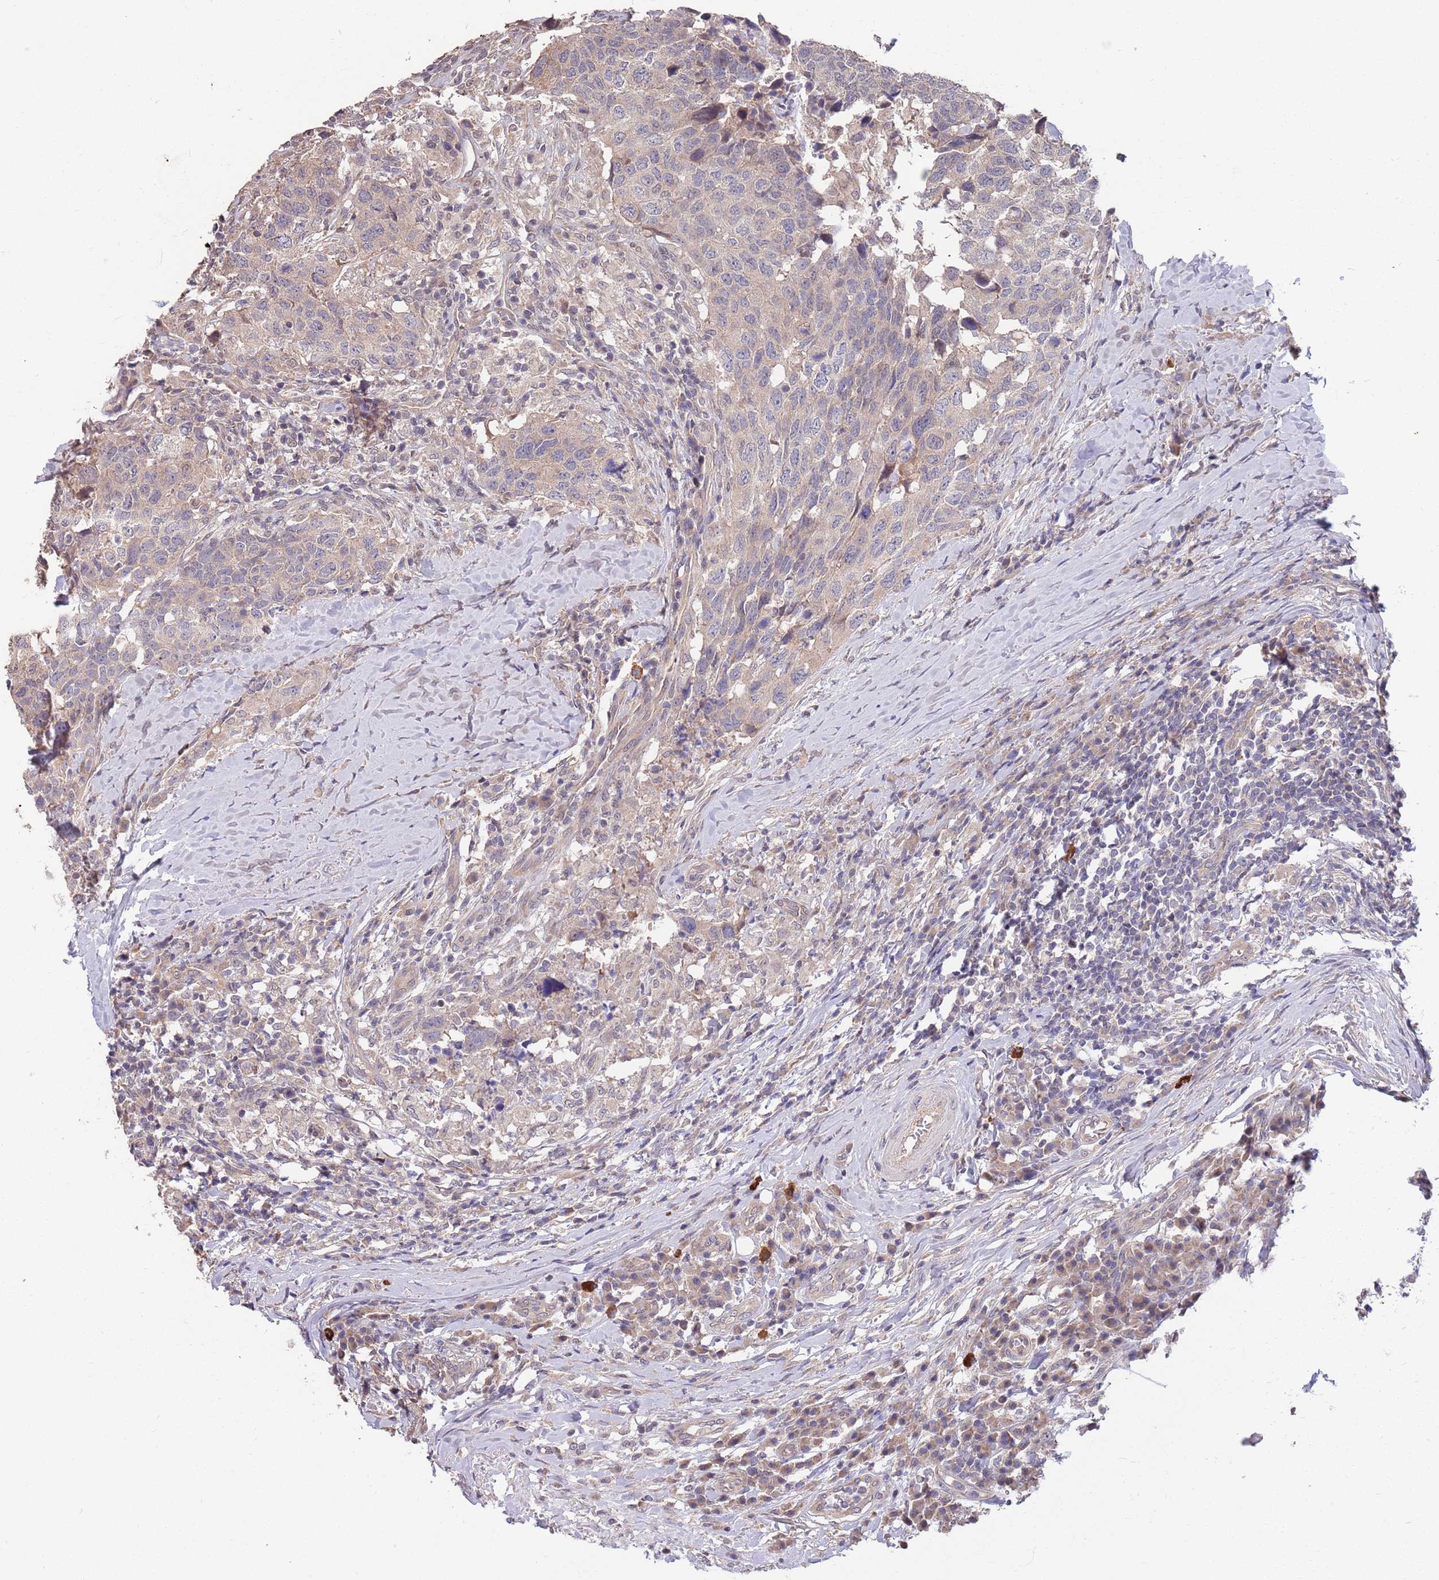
{"staining": {"intensity": "weak", "quantity": ">75%", "location": "cytoplasmic/membranous"}, "tissue": "head and neck cancer", "cell_type": "Tumor cells", "image_type": "cancer", "snomed": [{"axis": "morphology", "description": "Normal tissue, NOS"}, {"axis": "morphology", "description": "Squamous cell carcinoma, NOS"}, {"axis": "topography", "description": "Skeletal muscle"}, {"axis": "topography", "description": "Vascular tissue"}, {"axis": "topography", "description": "Peripheral nerve tissue"}, {"axis": "topography", "description": "Head-Neck"}], "caption": "Tumor cells demonstrate low levels of weak cytoplasmic/membranous expression in approximately >75% of cells in head and neck cancer (squamous cell carcinoma).", "gene": "MARVELD2", "patient": {"sex": "male", "age": 66}}